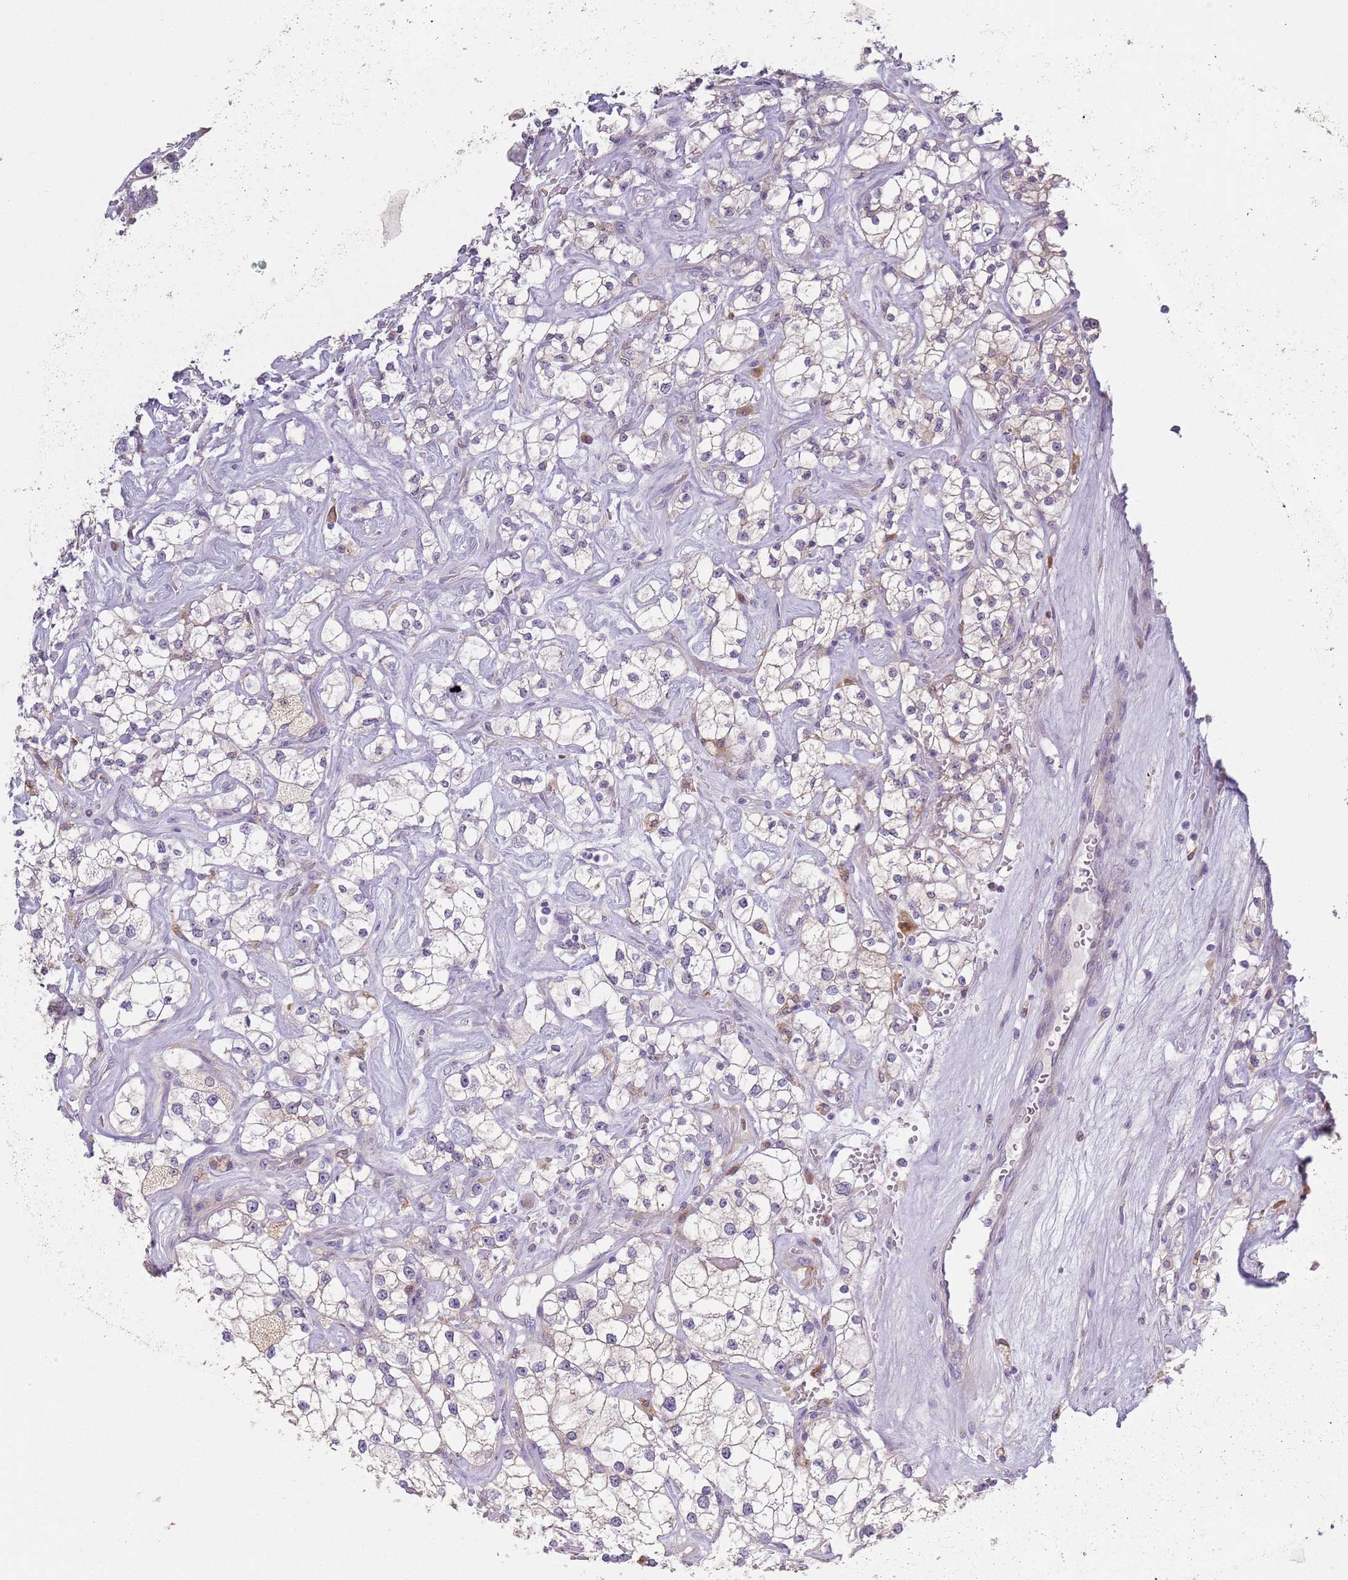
{"staining": {"intensity": "weak", "quantity": "<25%", "location": "cytoplasmic/membranous"}, "tissue": "renal cancer", "cell_type": "Tumor cells", "image_type": "cancer", "snomed": [{"axis": "morphology", "description": "Adenocarcinoma, NOS"}, {"axis": "topography", "description": "Kidney"}], "caption": "The IHC photomicrograph has no significant staining in tumor cells of renal cancer (adenocarcinoma) tissue.", "gene": "COQ5", "patient": {"sex": "male", "age": 77}}